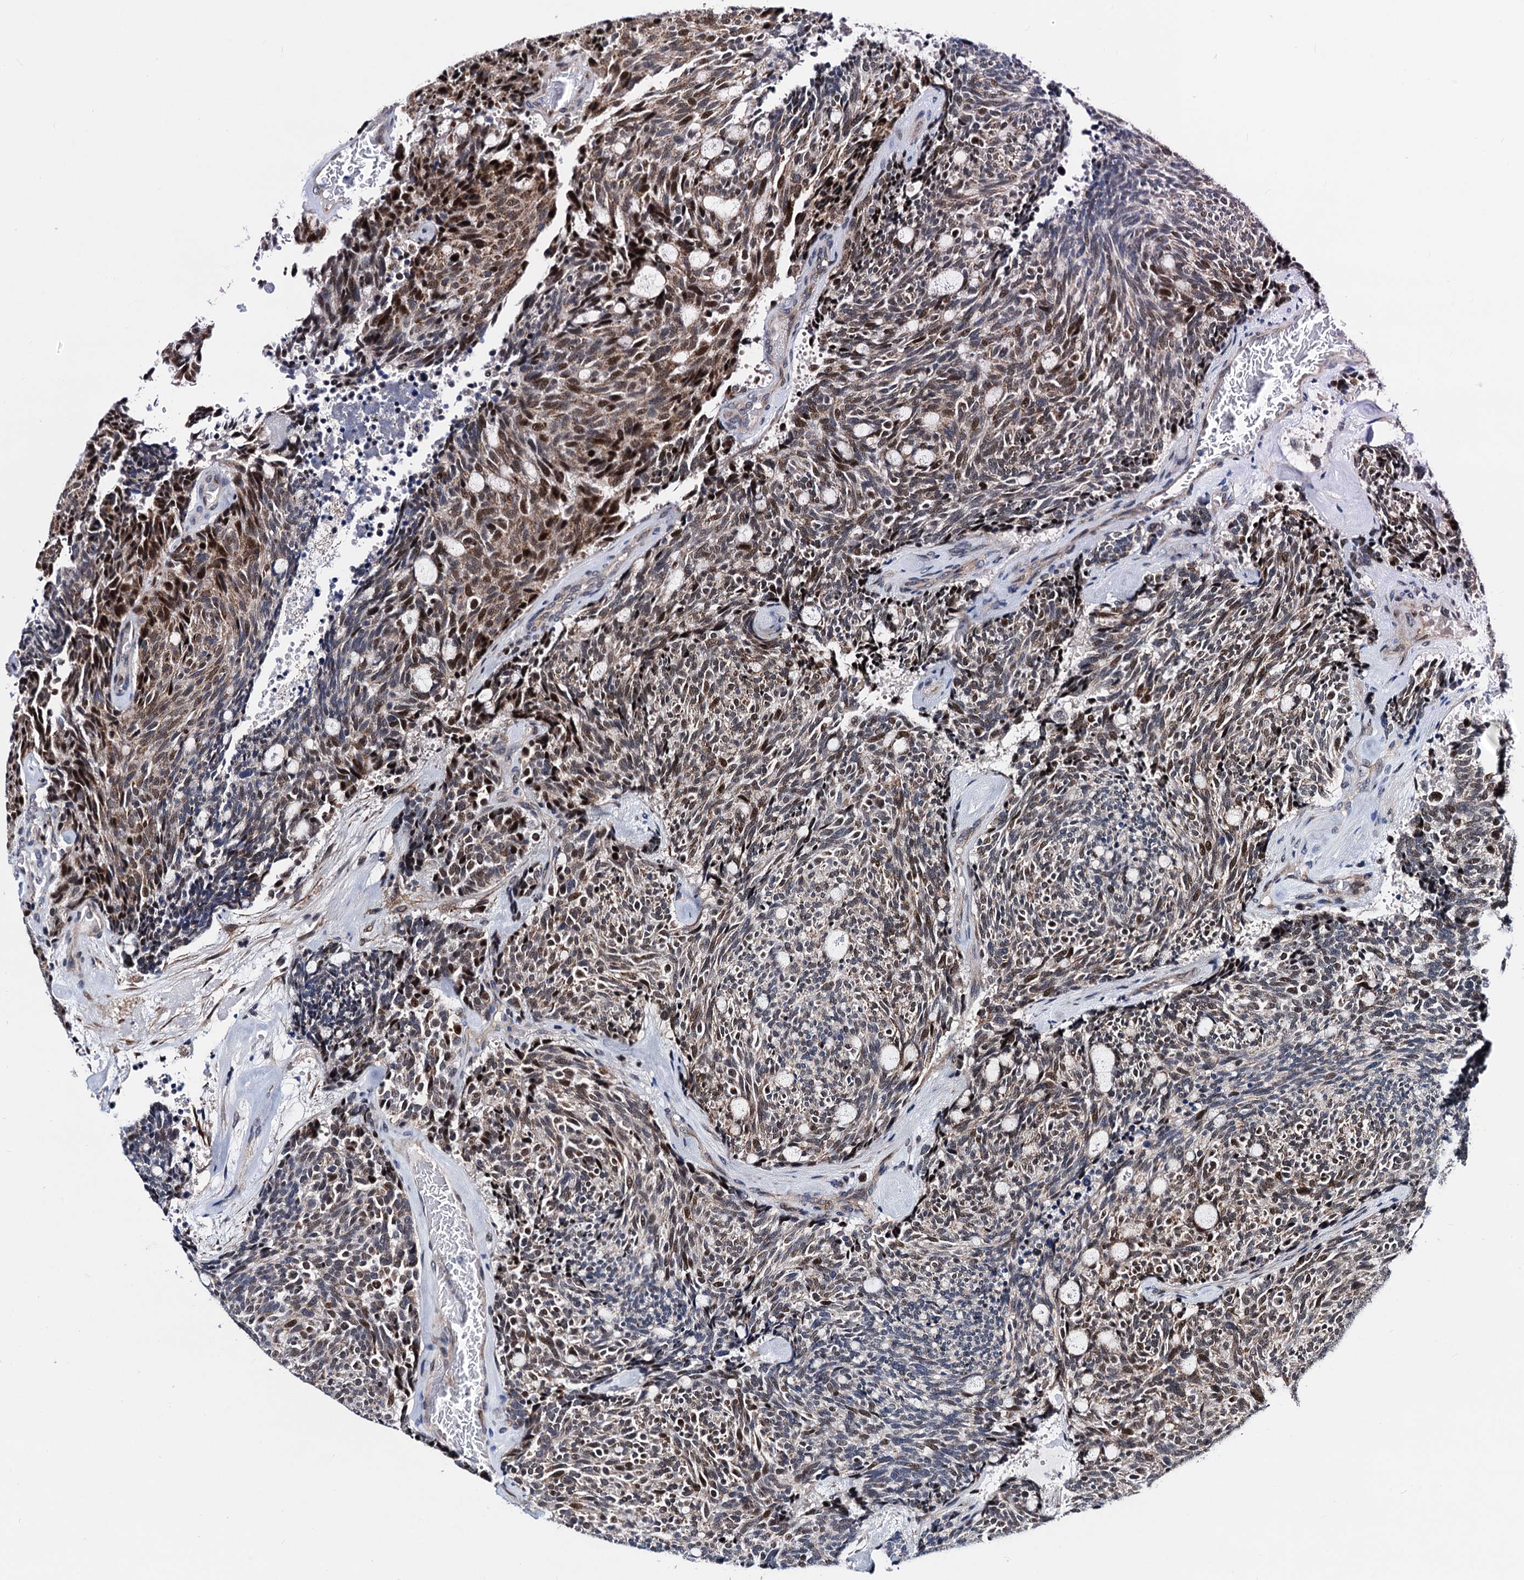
{"staining": {"intensity": "moderate", "quantity": "<25%", "location": "nuclear"}, "tissue": "carcinoid", "cell_type": "Tumor cells", "image_type": "cancer", "snomed": [{"axis": "morphology", "description": "Carcinoid, malignant, NOS"}, {"axis": "topography", "description": "Pancreas"}], "caption": "Brown immunohistochemical staining in human malignant carcinoid displays moderate nuclear staining in approximately <25% of tumor cells.", "gene": "COA4", "patient": {"sex": "female", "age": 54}}